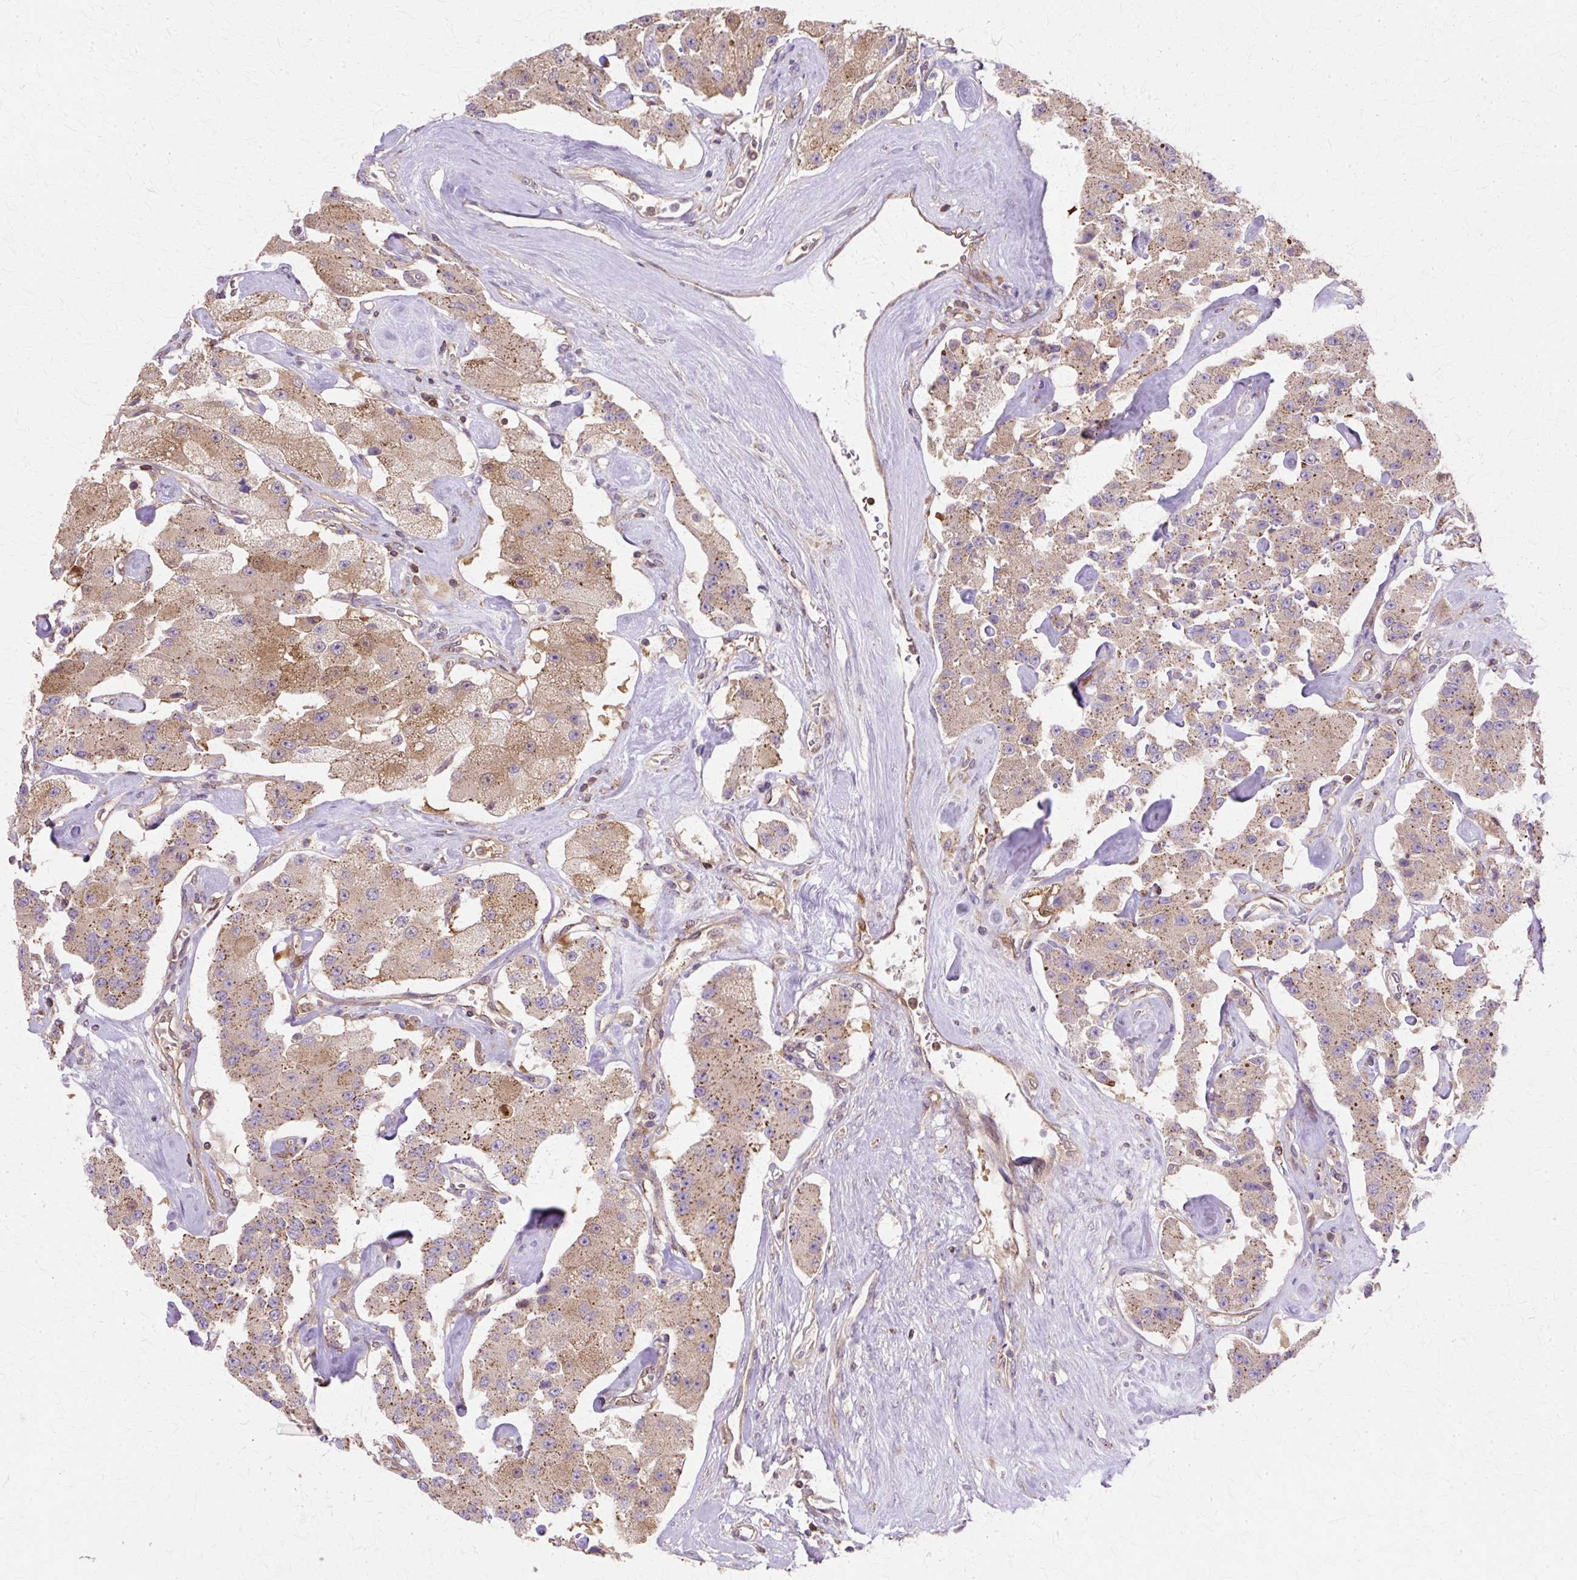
{"staining": {"intensity": "moderate", "quantity": ">75%", "location": "cytoplasmic/membranous"}, "tissue": "carcinoid", "cell_type": "Tumor cells", "image_type": "cancer", "snomed": [{"axis": "morphology", "description": "Carcinoid, malignant, NOS"}, {"axis": "topography", "description": "Pancreas"}], "caption": "This is a histology image of immunohistochemistry (IHC) staining of carcinoid, which shows moderate positivity in the cytoplasmic/membranous of tumor cells.", "gene": "COPB1", "patient": {"sex": "male", "age": 41}}